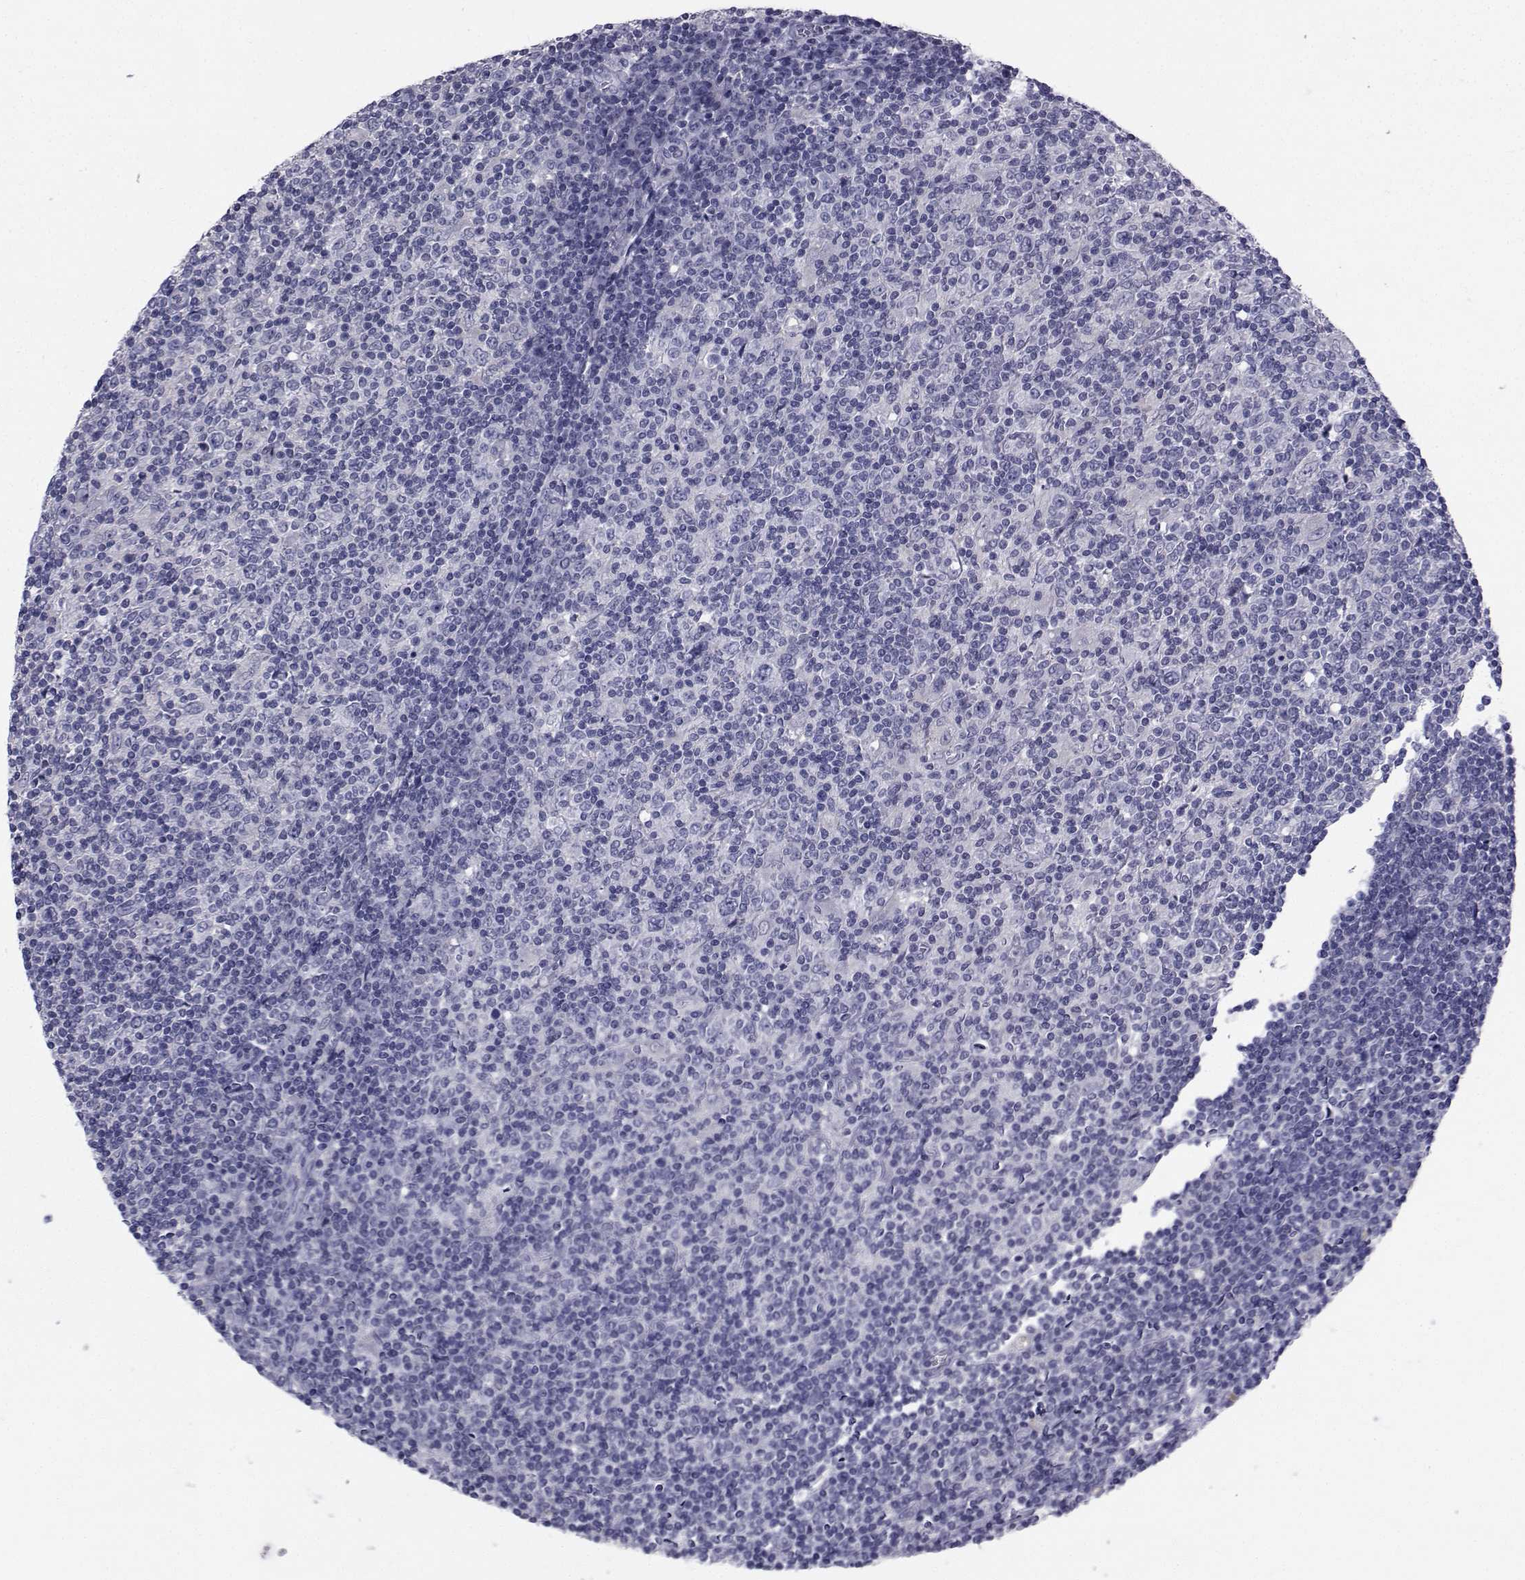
{"staining": {"intensity": "negative", "quantity": "none", "location": "none"}, "tissue": "lymphoma", "cell_type": "Tumor cells", "image_type": "cancer", "snomed": [{"axis": "morphology", "description": "Hodgkin's disease, NOS"}, {"axis": "topography", "description": "Lymph node"}], "caption": "A micrograph of human lymphoma is negative for staining in tumor cells.", "gene": "CHRNA1", "patient": {"sex": "male", "age": 40}}